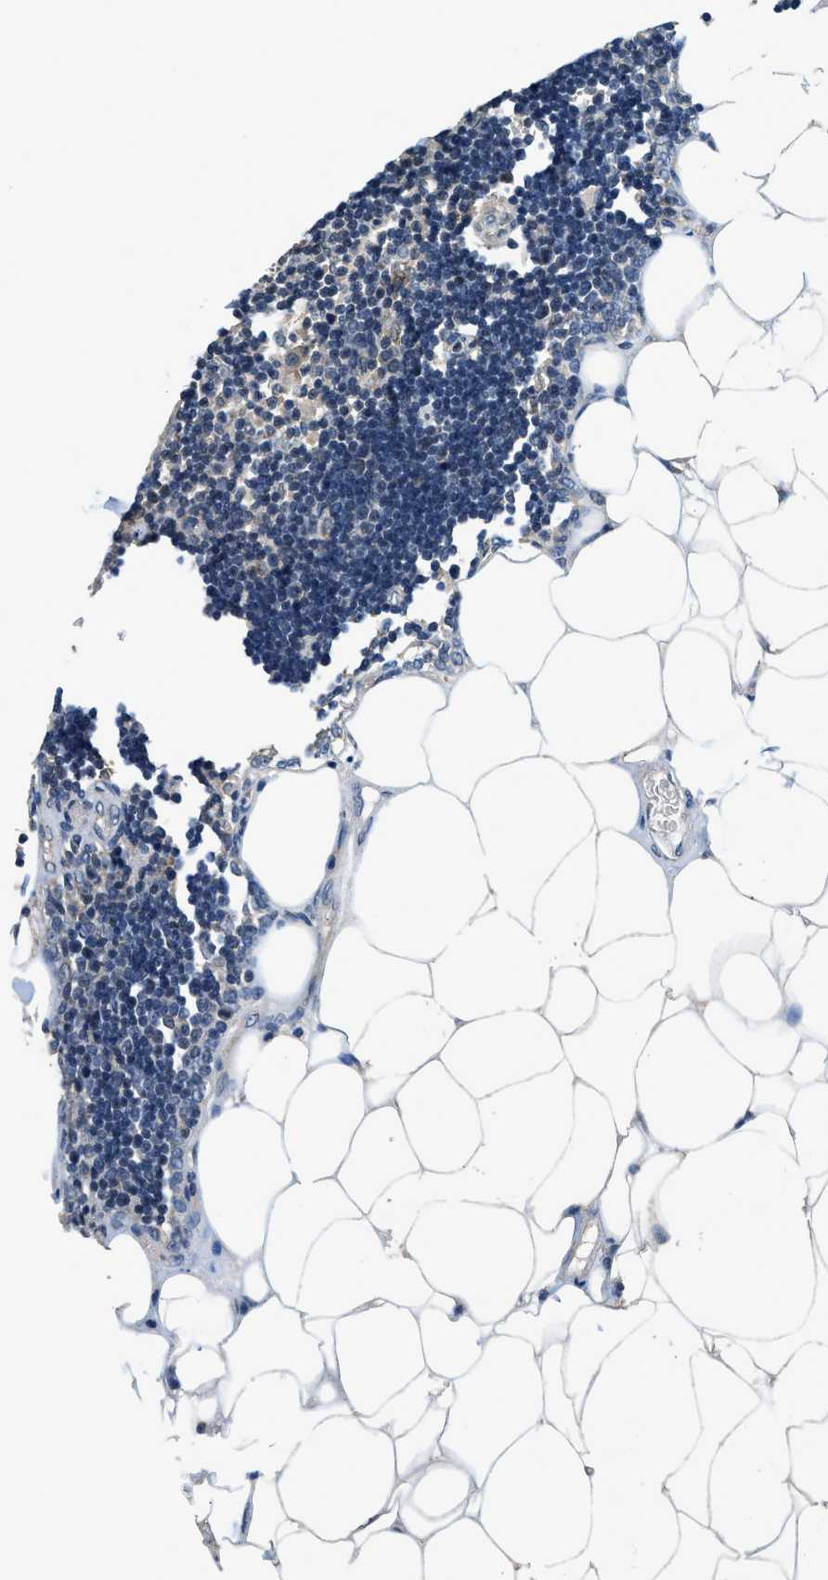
{"staining": {"intensity": "negative", "quantity": "none", "location": "none"}, "tissue": "lymph node", "cell_type": "Non-germinal center cells", "image_type": "normal", "snomed": [{"axis": "morphology", "description": "Normal tissue, NOS"}, {"axis": "topography", "description": "Lymph node"}], "caption": "Immunohistochemistry of normal human lymph node exhibits no positivity in non-germinal center cells.", "gene": "SSH2", "patient": {"sex": "male", "age": 33}}